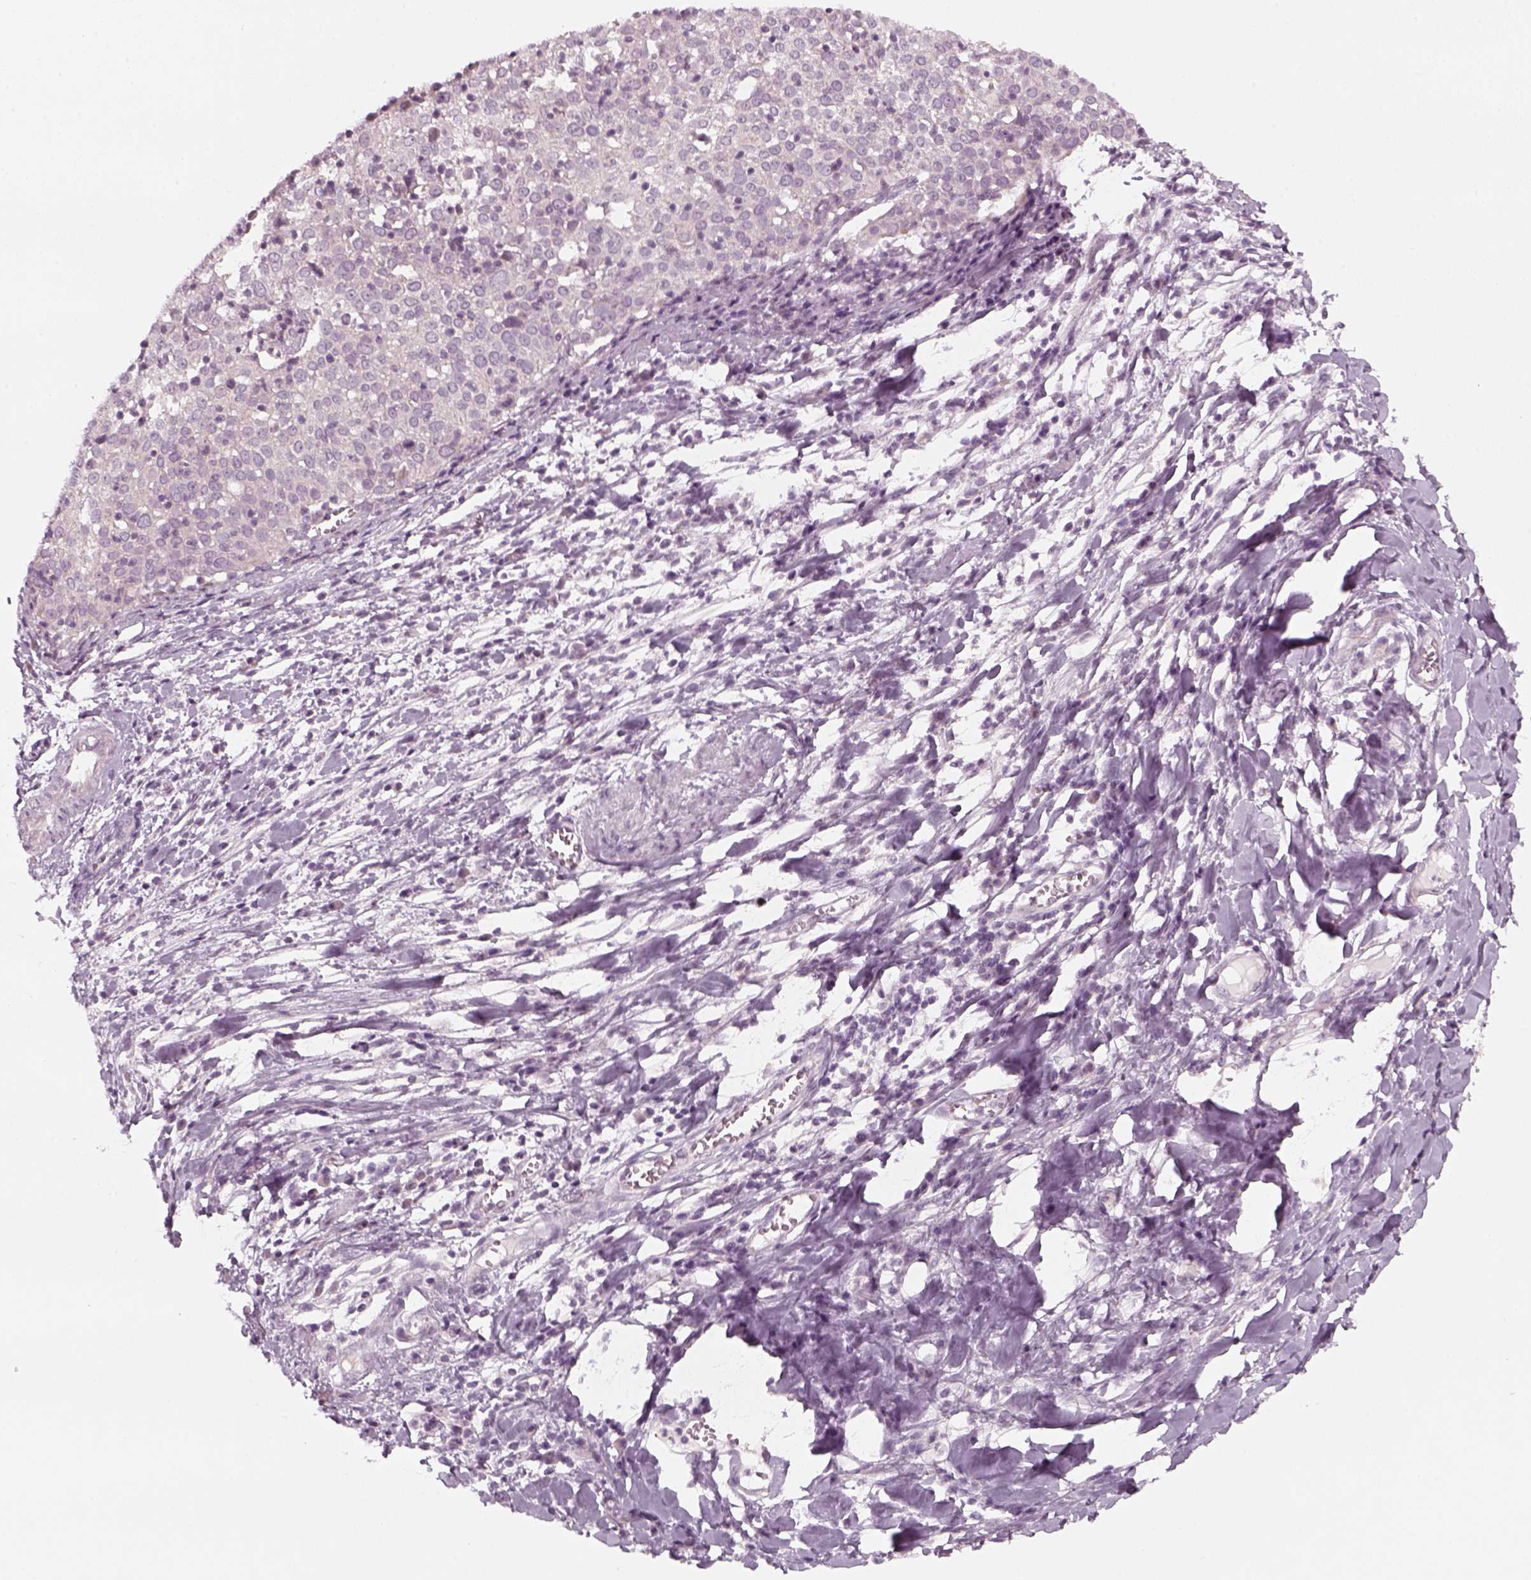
{"staining": {"intensity": "negative", "quantity": "none", "location": "none"}, "tissue": "cervical cancer", "cell_type": "Tumor cells", "image_type": "cancer", "snomed": [{"axis": "morphology", "description": "Squamous cell carcinoma, NOS"}, {"axis": "topography", "description": "Cervix"}], "caption": "DAB (3,3'-diaminobenzidine) immunohistochemical staining of cervical cancer (squamous cell carcinoma) exhibits no significant expression in tumor cells.", "gene": "PNMT", "patient": {"sex": "female", "age": 39}}